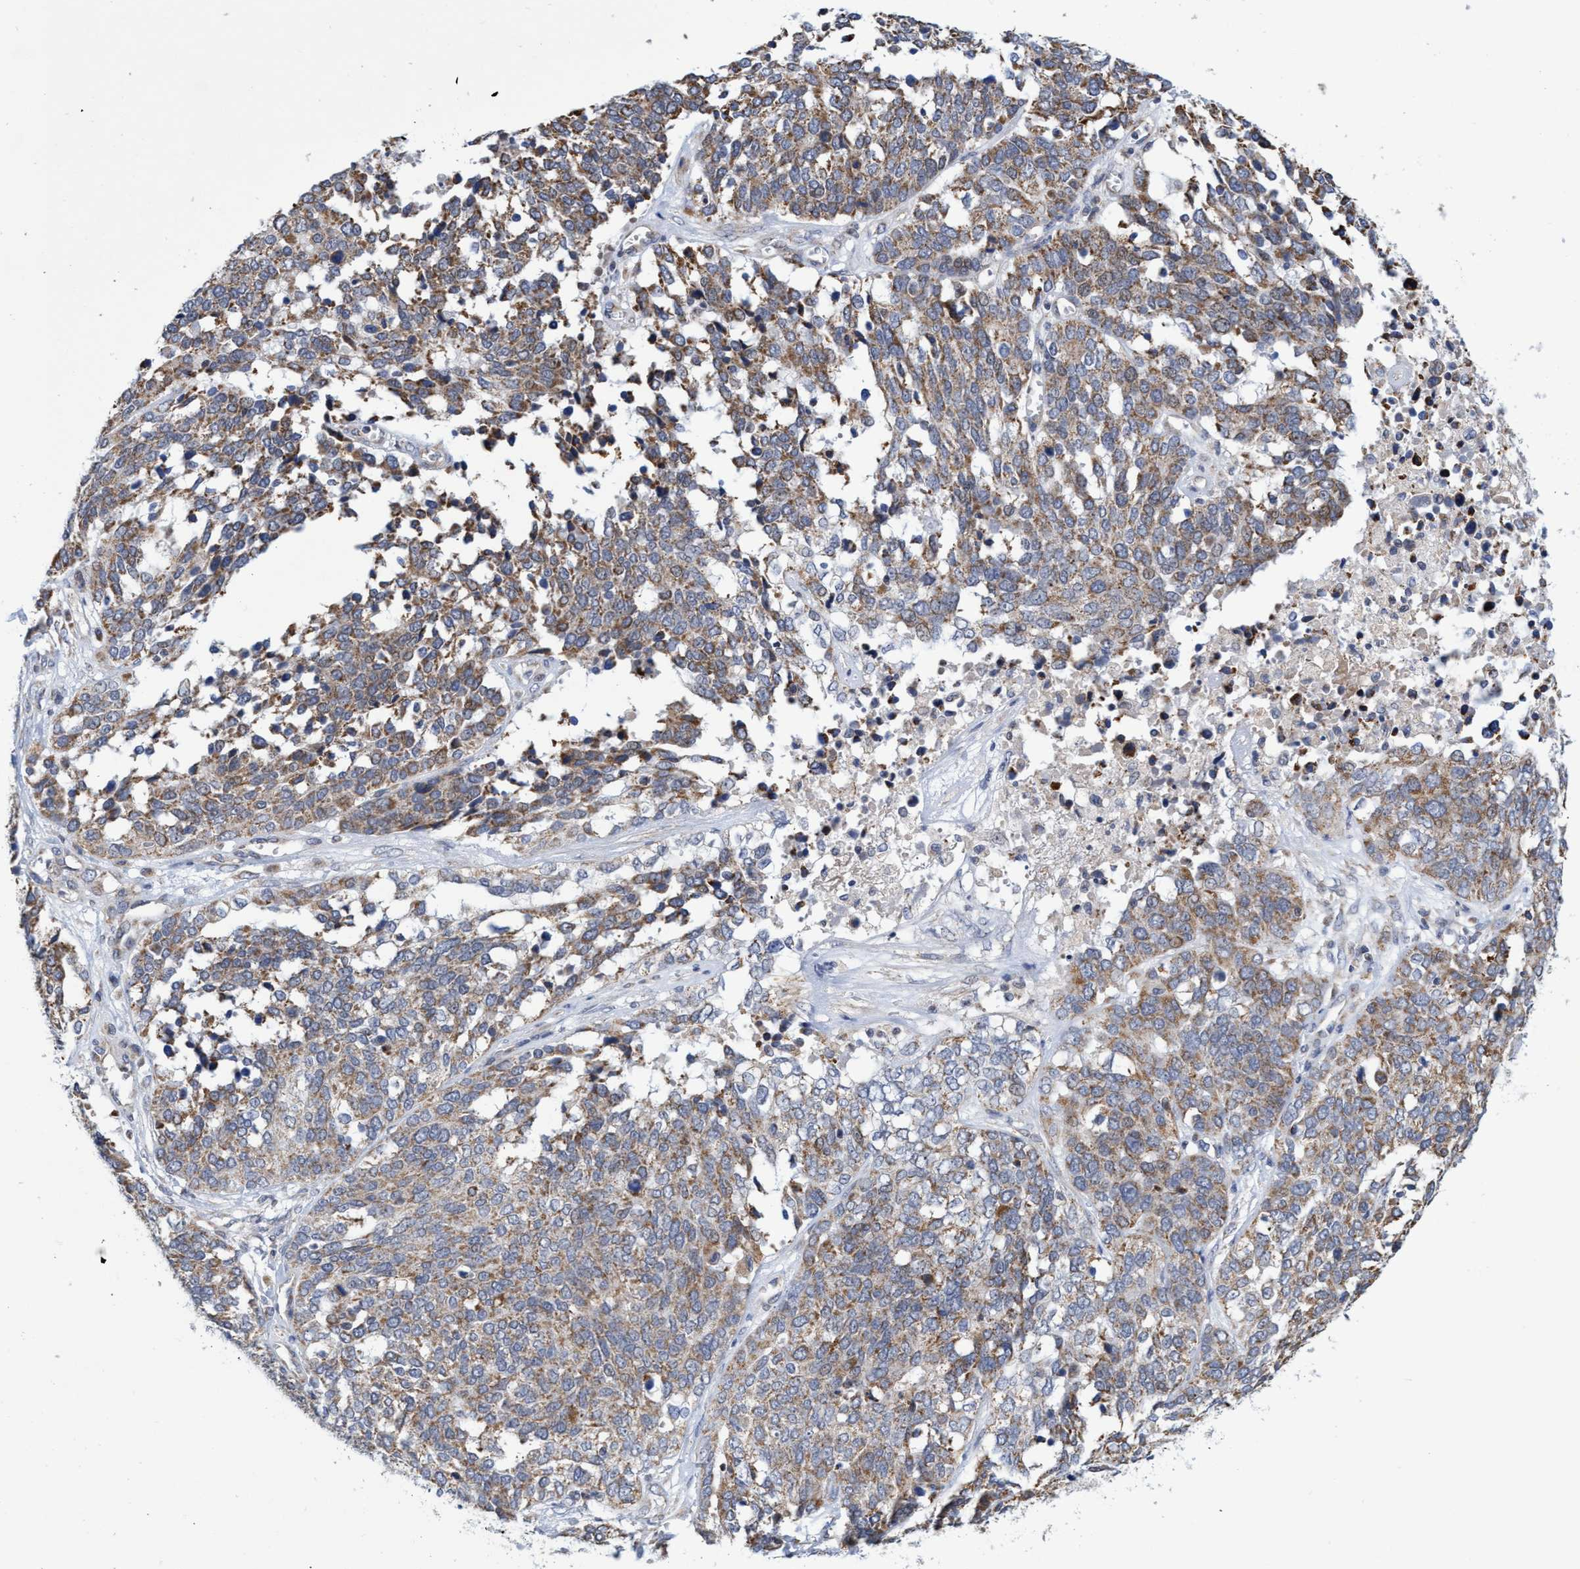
{"staining": {"intensity": "weak", "quantity": ">75%", "location": "cytoplasmic/membranous"}, "tissue": "ovarian cancer", "cell_type": "Tumor cells", "image_type": "cancer", "snomed": [{"axis": "morphology", "description": "Cystadenocarcinoma, serous, NOS"}, {"axis": "topography", "description": "Ovary"}], "caption": "IHC of ovarian cancer (serous cystadenocarcinoma) reveals low levels of weak cytoplasmic/membranous positivity in approximately >75% of tumor cells.", "gene": "NAT16", "patient": {"sex": "female", "age": 44}}